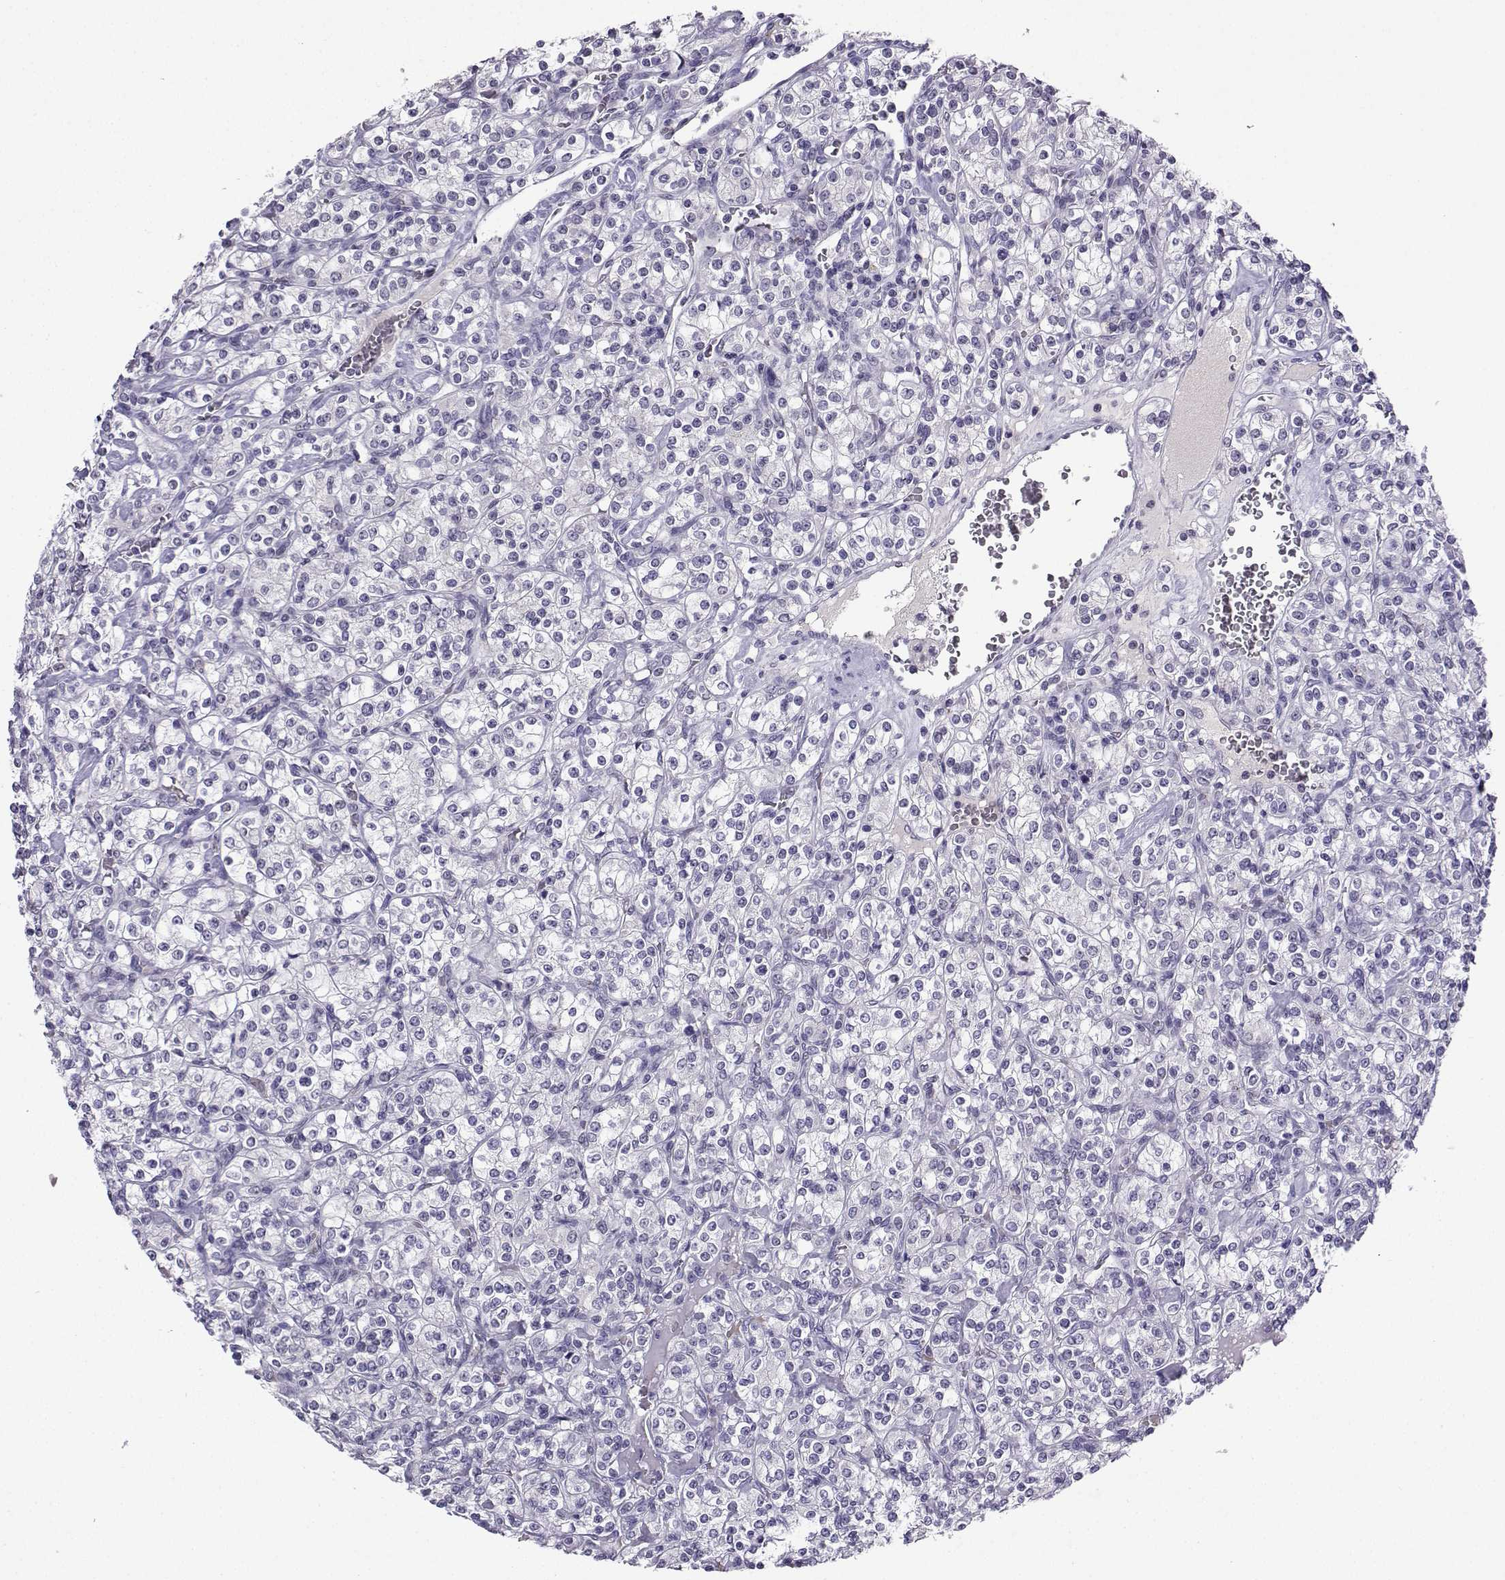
{"staining": {"intensity": "negative", "quantity": "none", "location": "none"}, "tissue": "renal cancer", "cell_type": "Tumor cells", "image_type": "cancer", "snomed": [{"axis": "morphology", "description": "Adenocarcinoma, NOS"}, {"axis": "topography", "description": "Kidney"}], "caption": "High magnification brightfield microscopy of renal cancer (adenocarcinoma) stained with DAB (3,3'-diaminobenzidine) (brown) and counterstained with hematoxylin (blue): tumor cells show no significant positivity.", "gene": "LRFN2", "patient": {"sex": "male", "age": 77}}